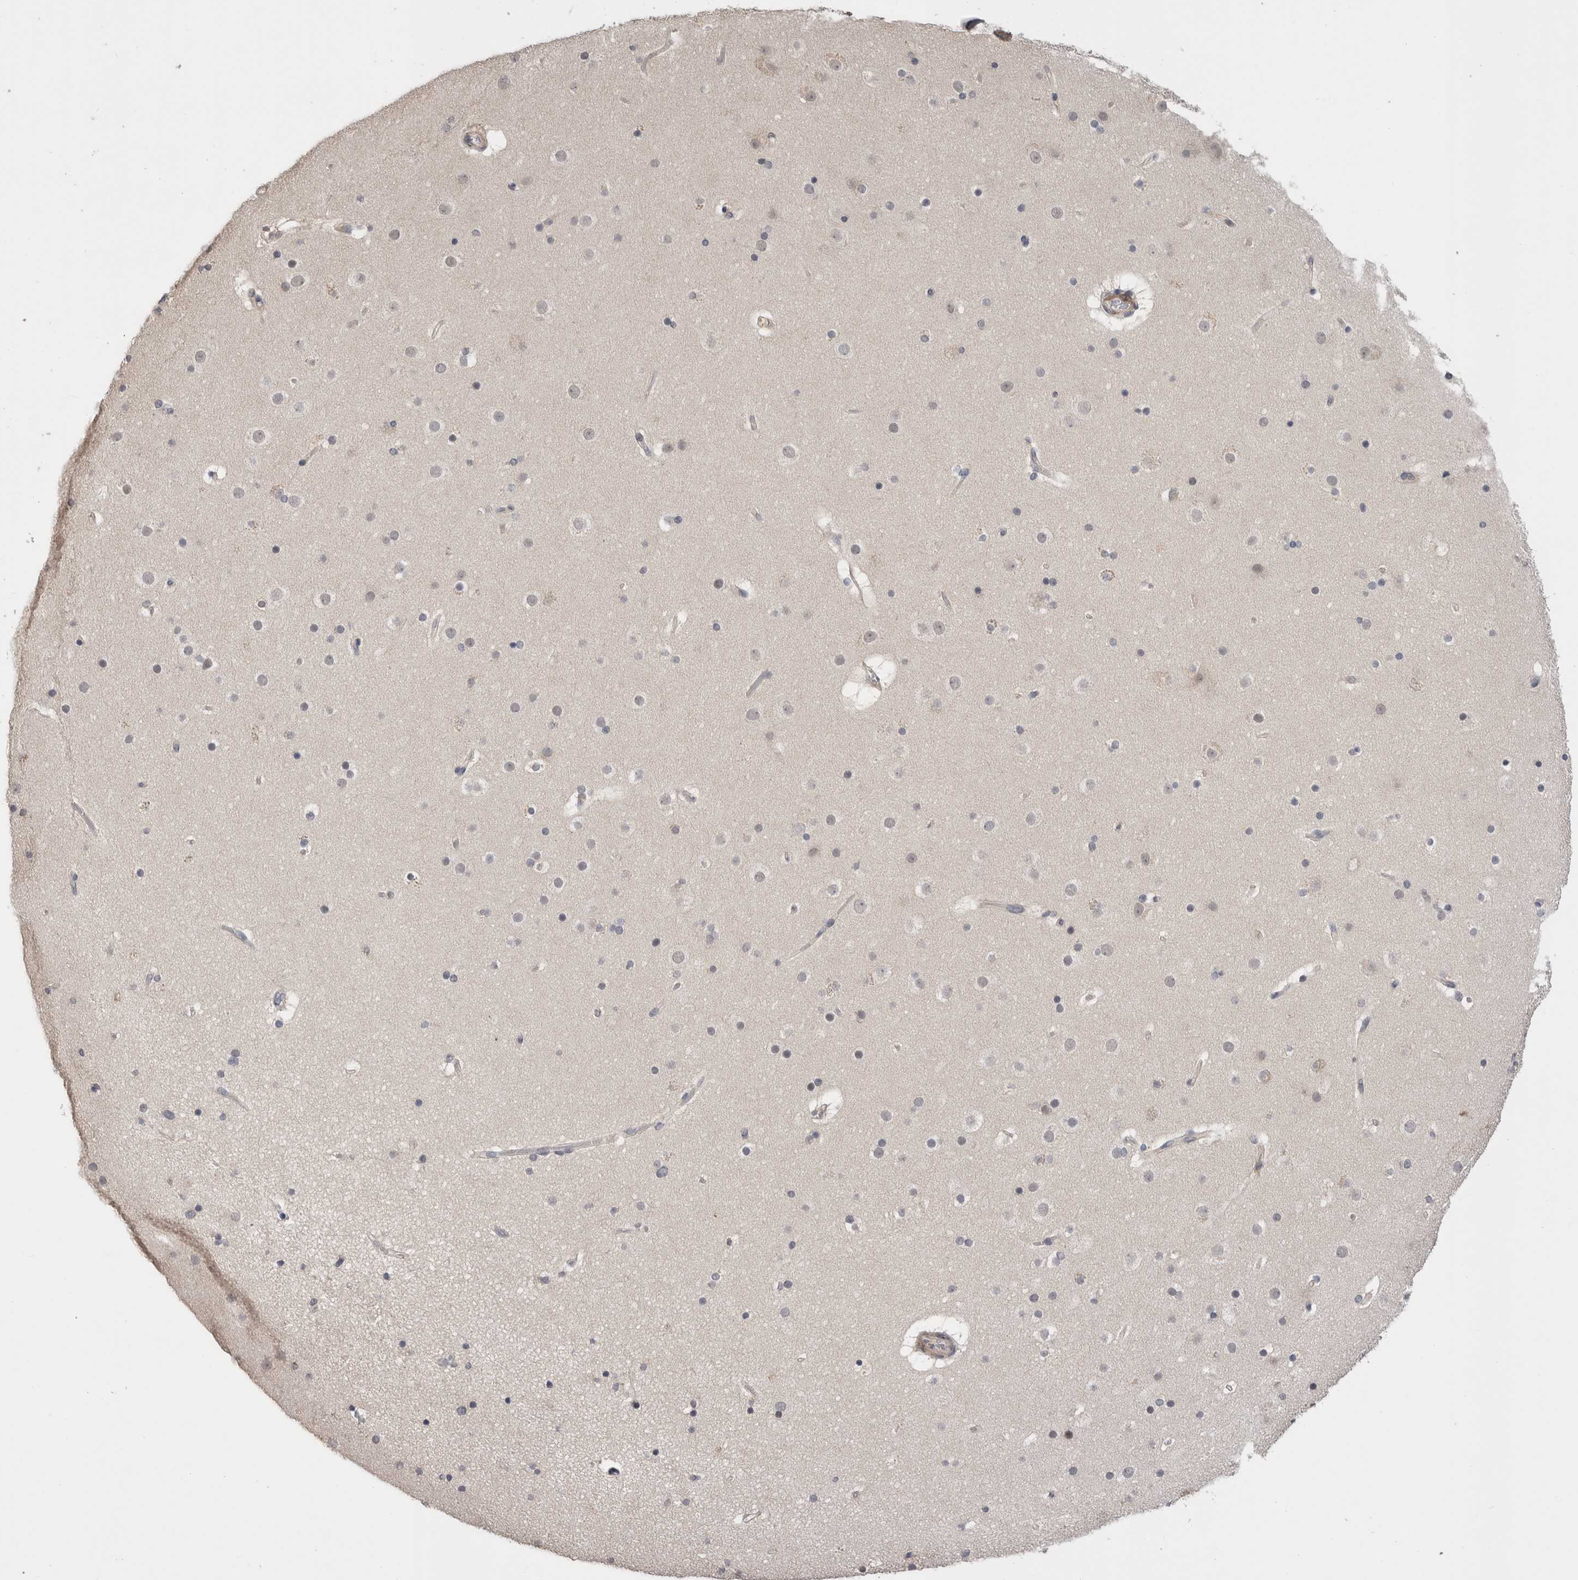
{"staining": {"intensity": "weak", "quantity": "25%-75%", "location": "cytoplasmic/membranous"}, "tissue": "cerebral cortex", "cell_type": "Endothelial cells", "image_type": "normal", "snomed": [{"axis": "morphology", "description": "Normal tissue, NOS"}, {"axis": "topography", "description": "Cerebral cortex"}], "caption": "Cerebral cortex stained with a brown dye shows weak cytoplasmic/membranous positive staining in approximately 25%-75% of endothelial cells.", "gene": "CRYBG1", "patient": {"sex": "male", "age": 57}}